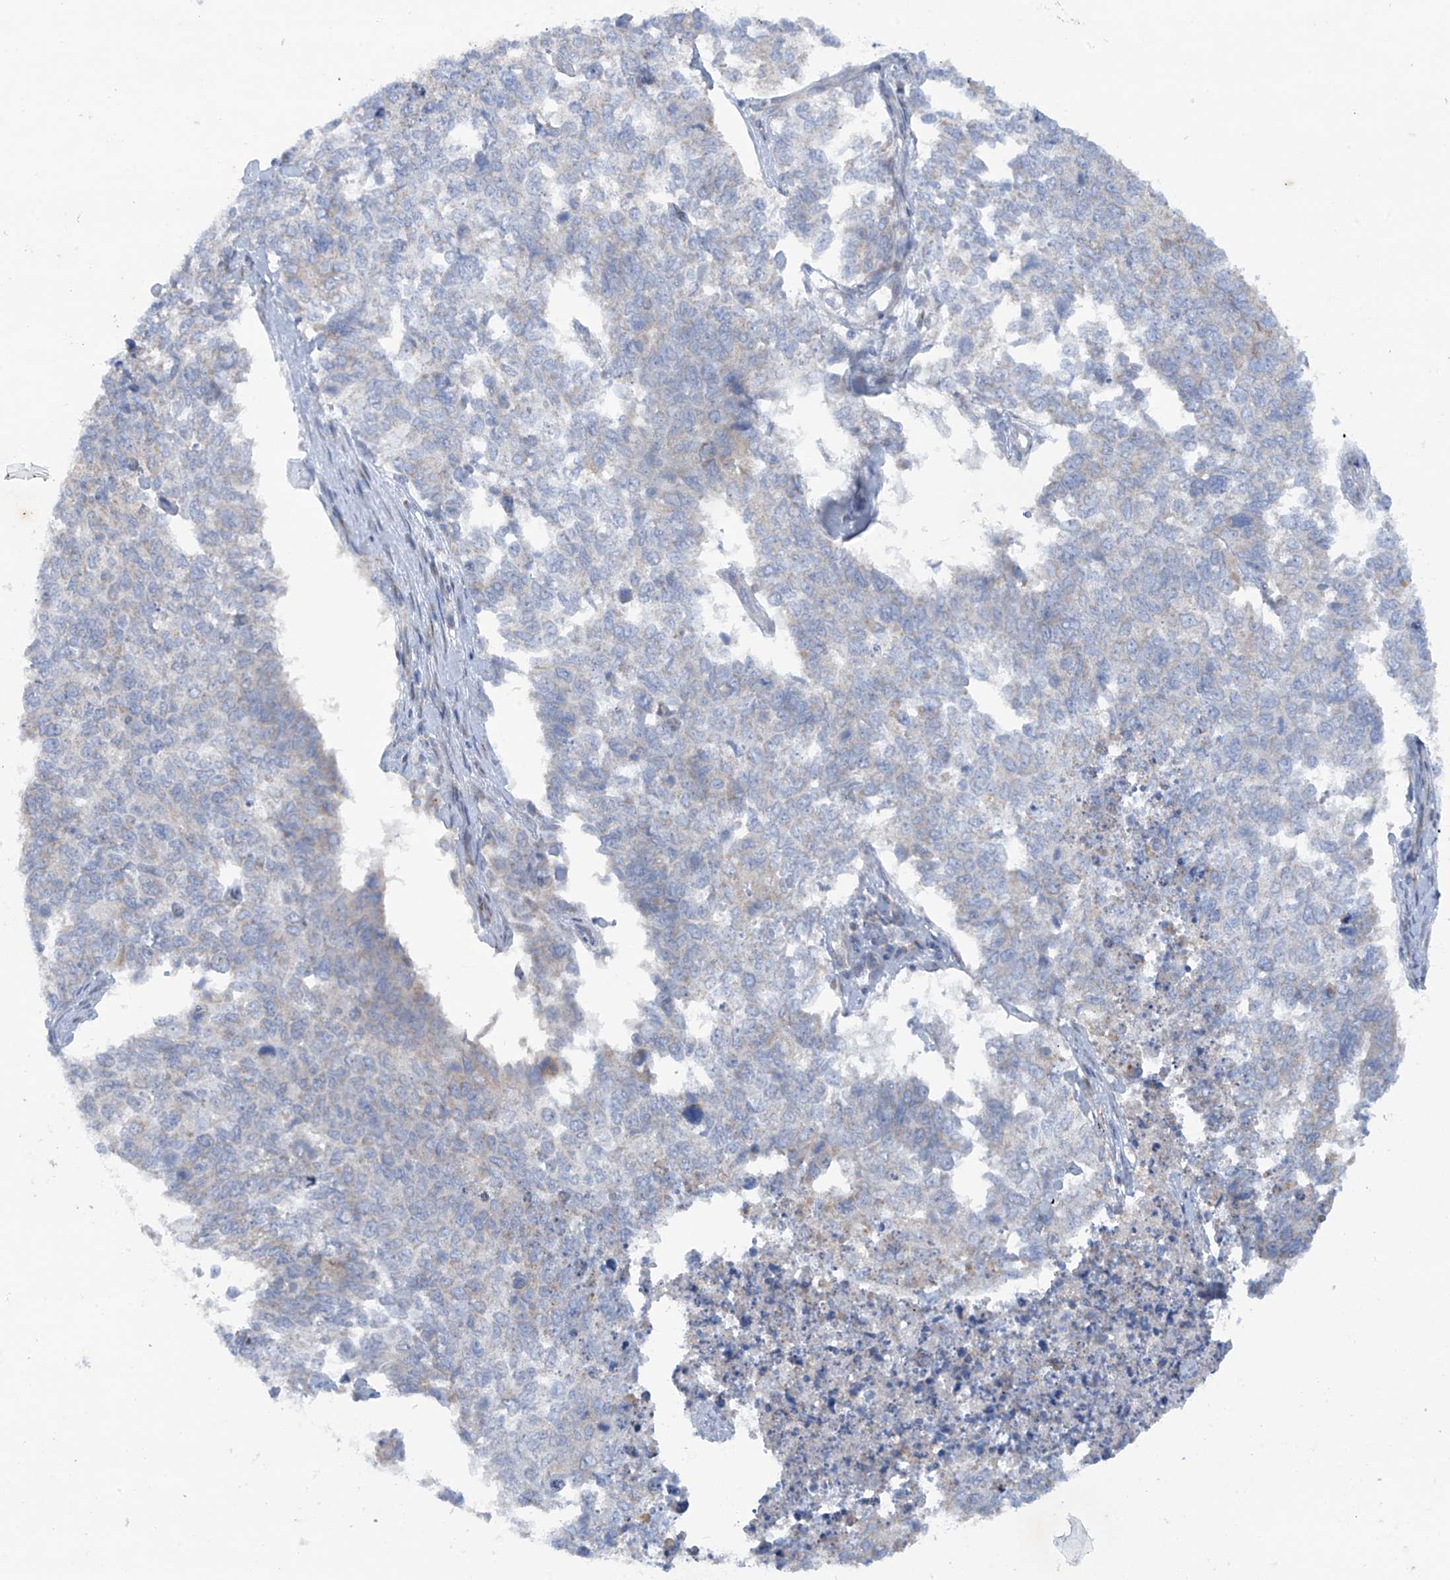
{"staining": {"intensity": "negative", "quantity": "none", "location": "none"}, "tissue": "cervical cancer", "cell_type": "Tumor cells", "image_type": "cancer", "snomed": [{"axis": "morphology", "description": "Squamous cell carcinoma, NOS"}, {"axis": "topography", "description": "Cervix"}], "caption": "IHC of human cervical cancer (squamous cell carcinoma) shows no positivity in tumor cells.", "gene": "TRMT2B", "patient": {"sex": "female", "age": 63}}